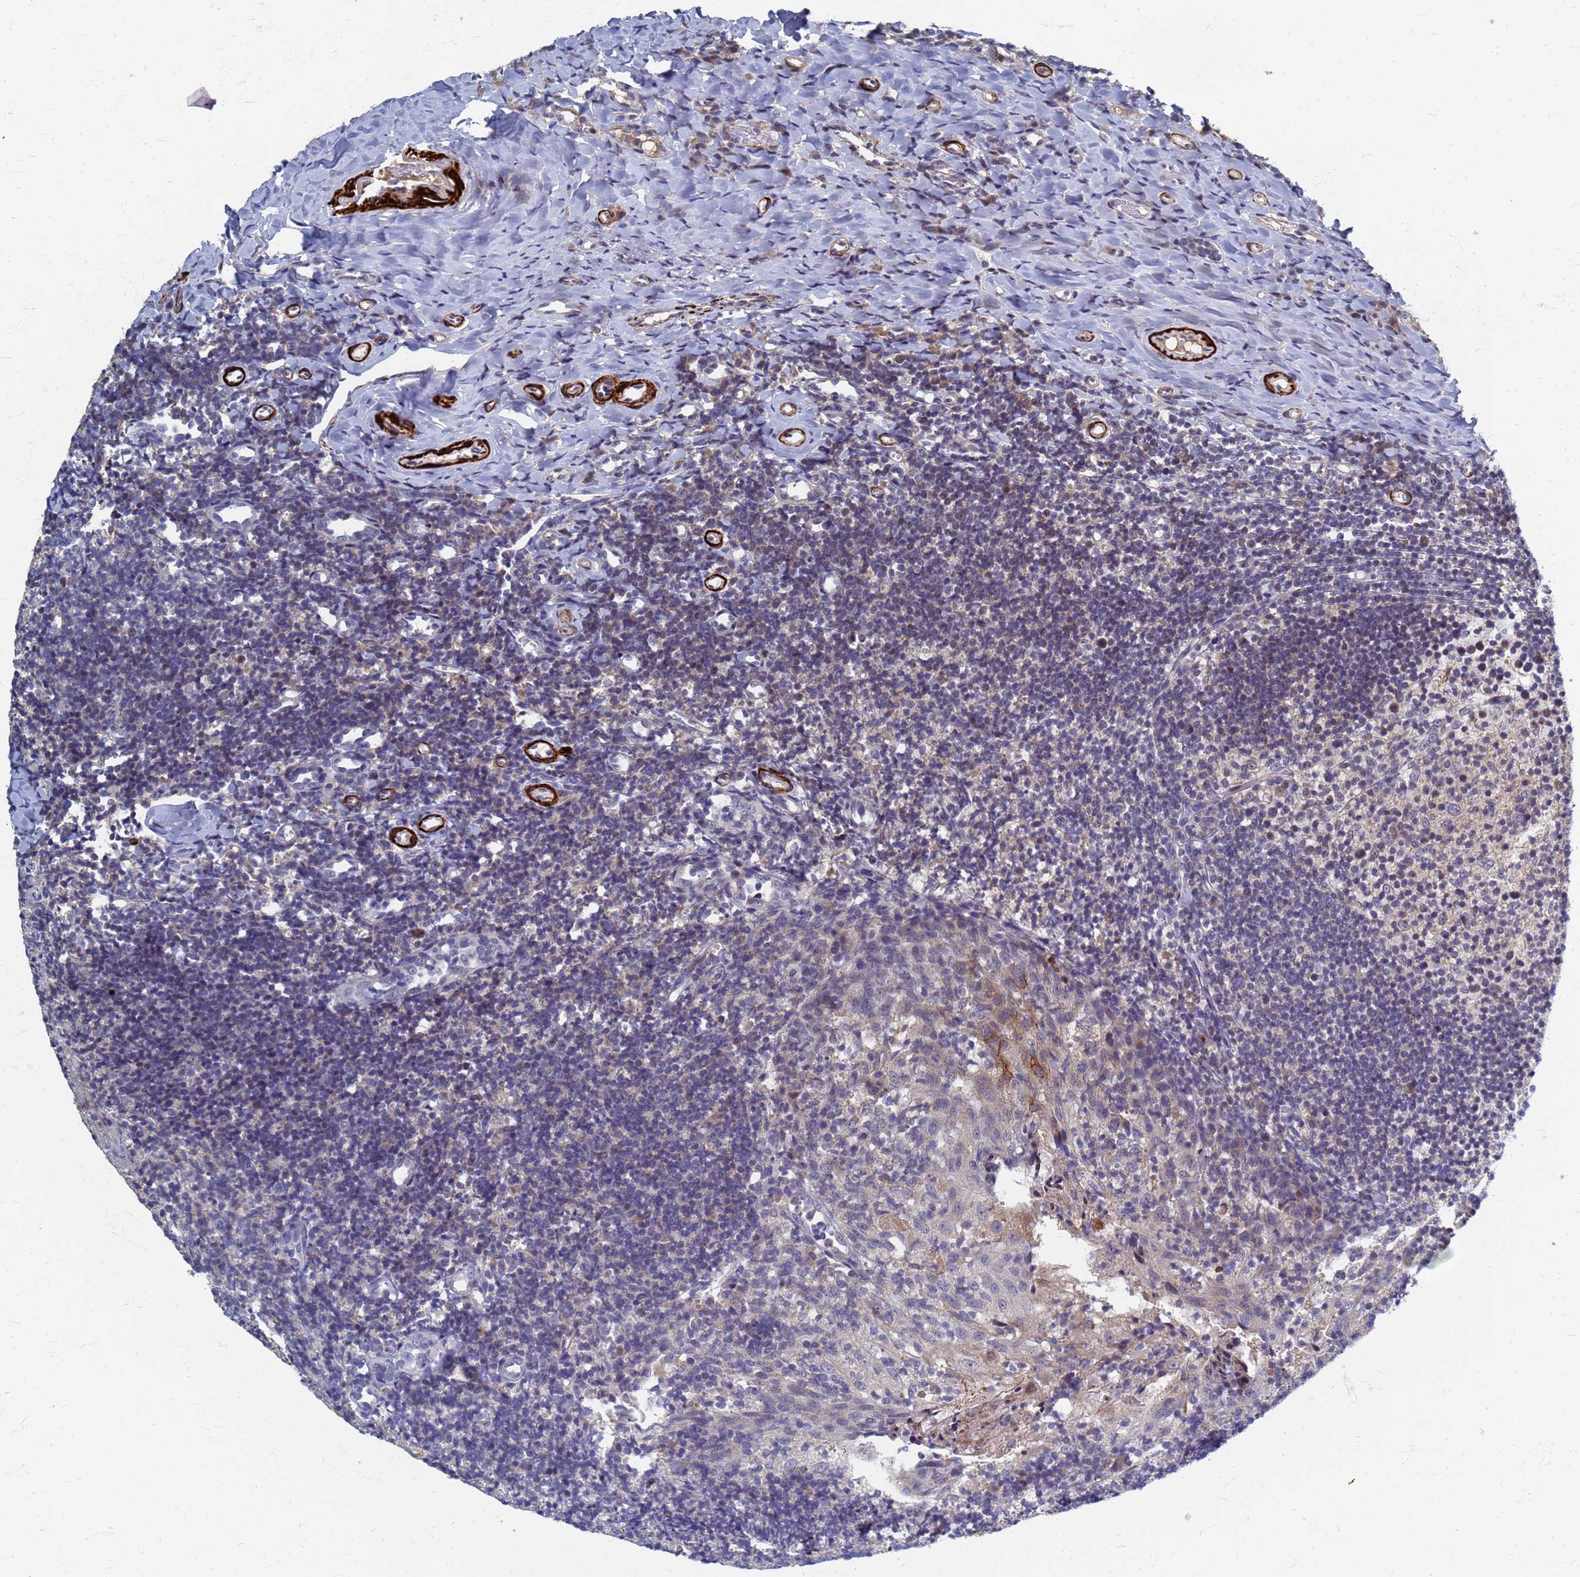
{"staining": {"intensity": "negative", "quantity": "none", "location": "none"}, "tissue": "tonsil", "cell_type": "Germinal center cells", "image_type": "normal", "snomed": [{"axis": "morphology", "description": "Normal tissue, NOS"}, {"axis": "topography", "description": "Tonsil"}], "caption": "This is a micrograph of immunohistochemistry staining of normal tonsil, which shows no staining in germinal center cells.", "gene": "ATPAF1", "patient": {"sex": "female", "age": 10}}